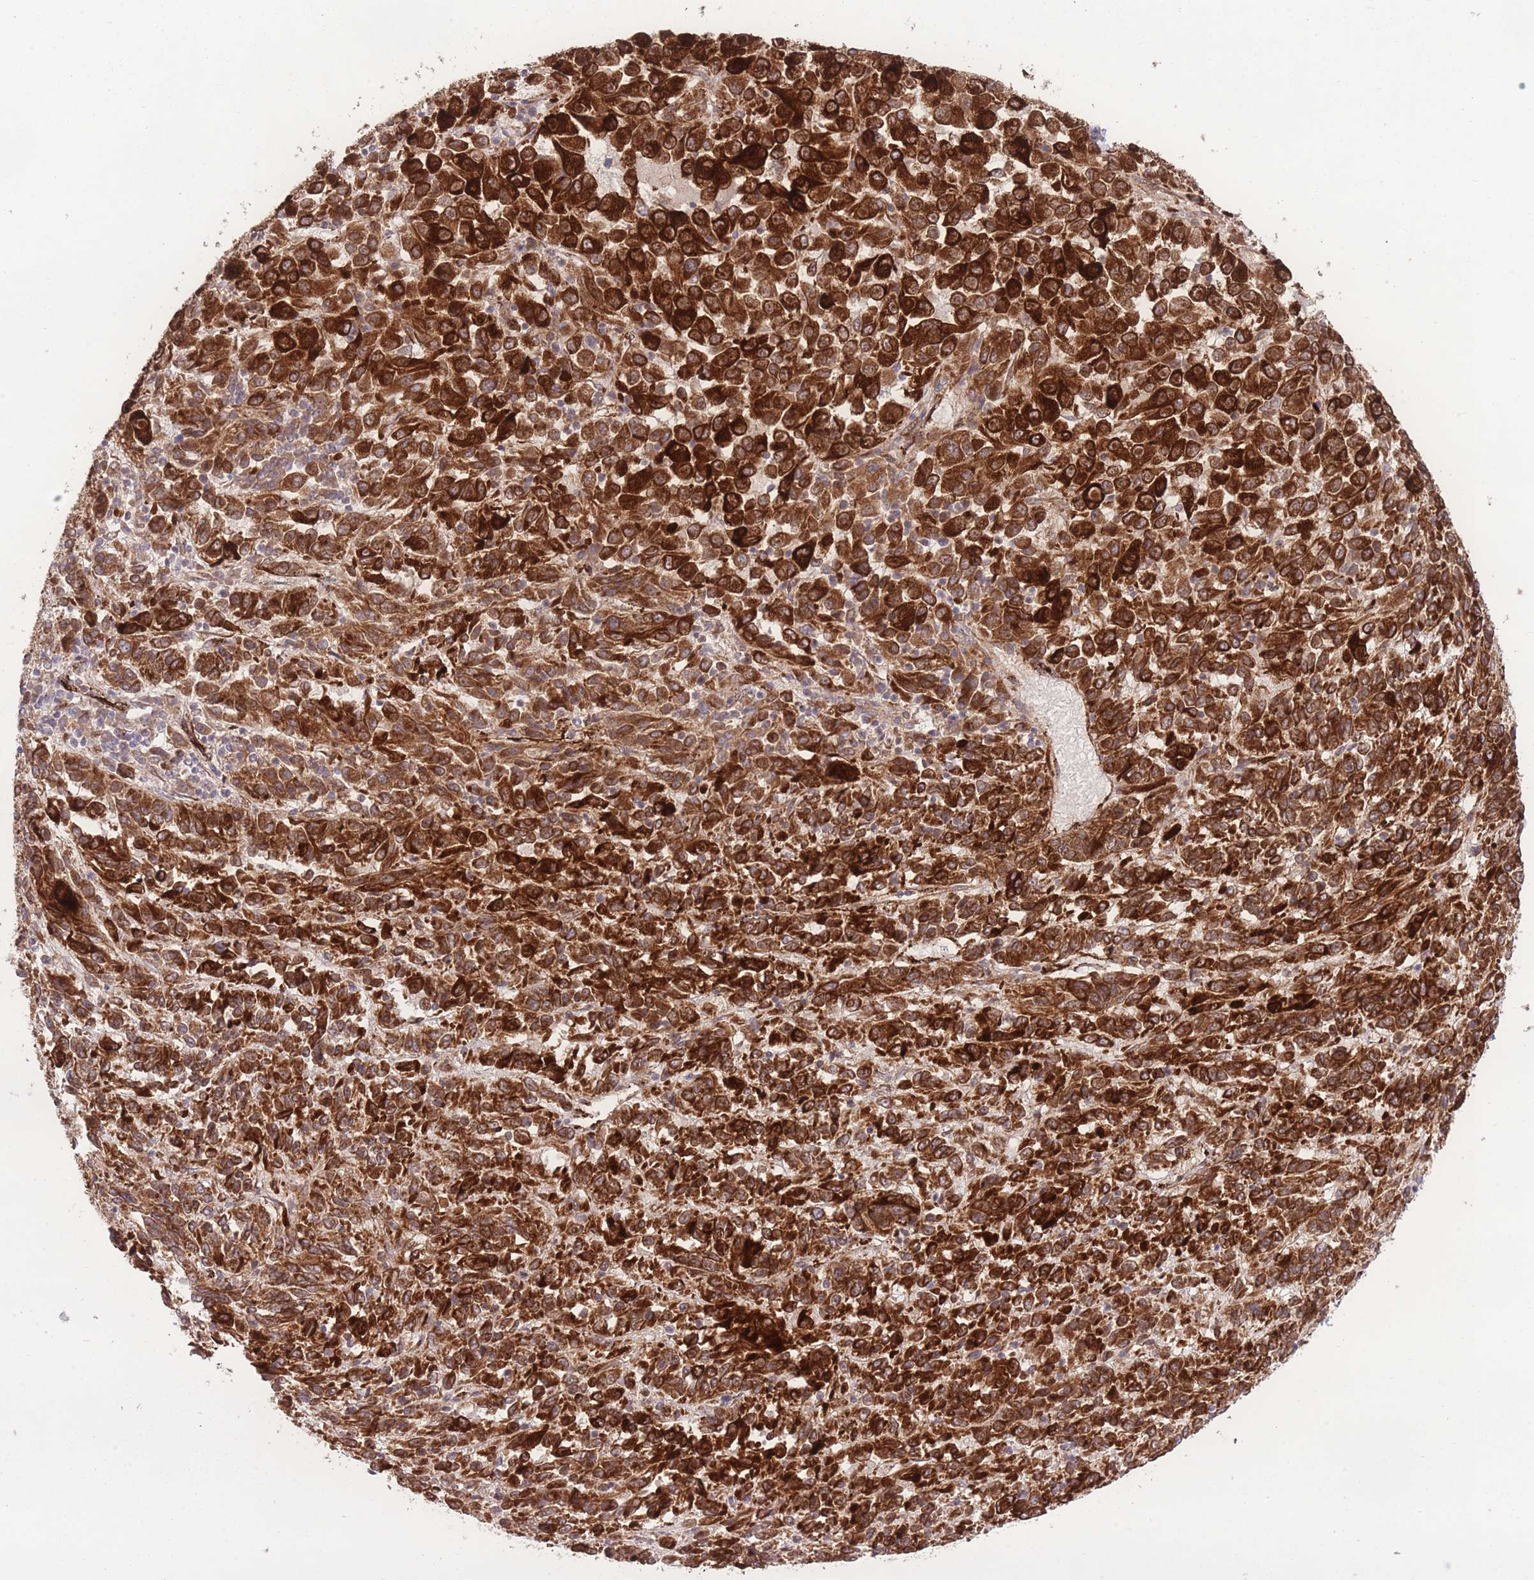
{"staining": {"intensity": "strong", "quantity": ">75%", "location": "cytoplasmic/membranous"}, "tissue": "melanoma", "cell_type": "Tumor cells", "image_type": "cancer", "snomed": [{"axis": "morphology", "description": "Malignant melanoma, Metastatic site"}, {"axis": "topography", "description": "Lung"}], "caption": "DAB immunohistochemical staining of malignant melanoma (metastatic site) demonstrates strong cytoplasmic/membranous protein staining in about >75% of tumor cells. The protein is shown in brown color, while the nuclei are stained blue.", "gene": "CISH", "patient": {"sex": "male", "age": 64}}